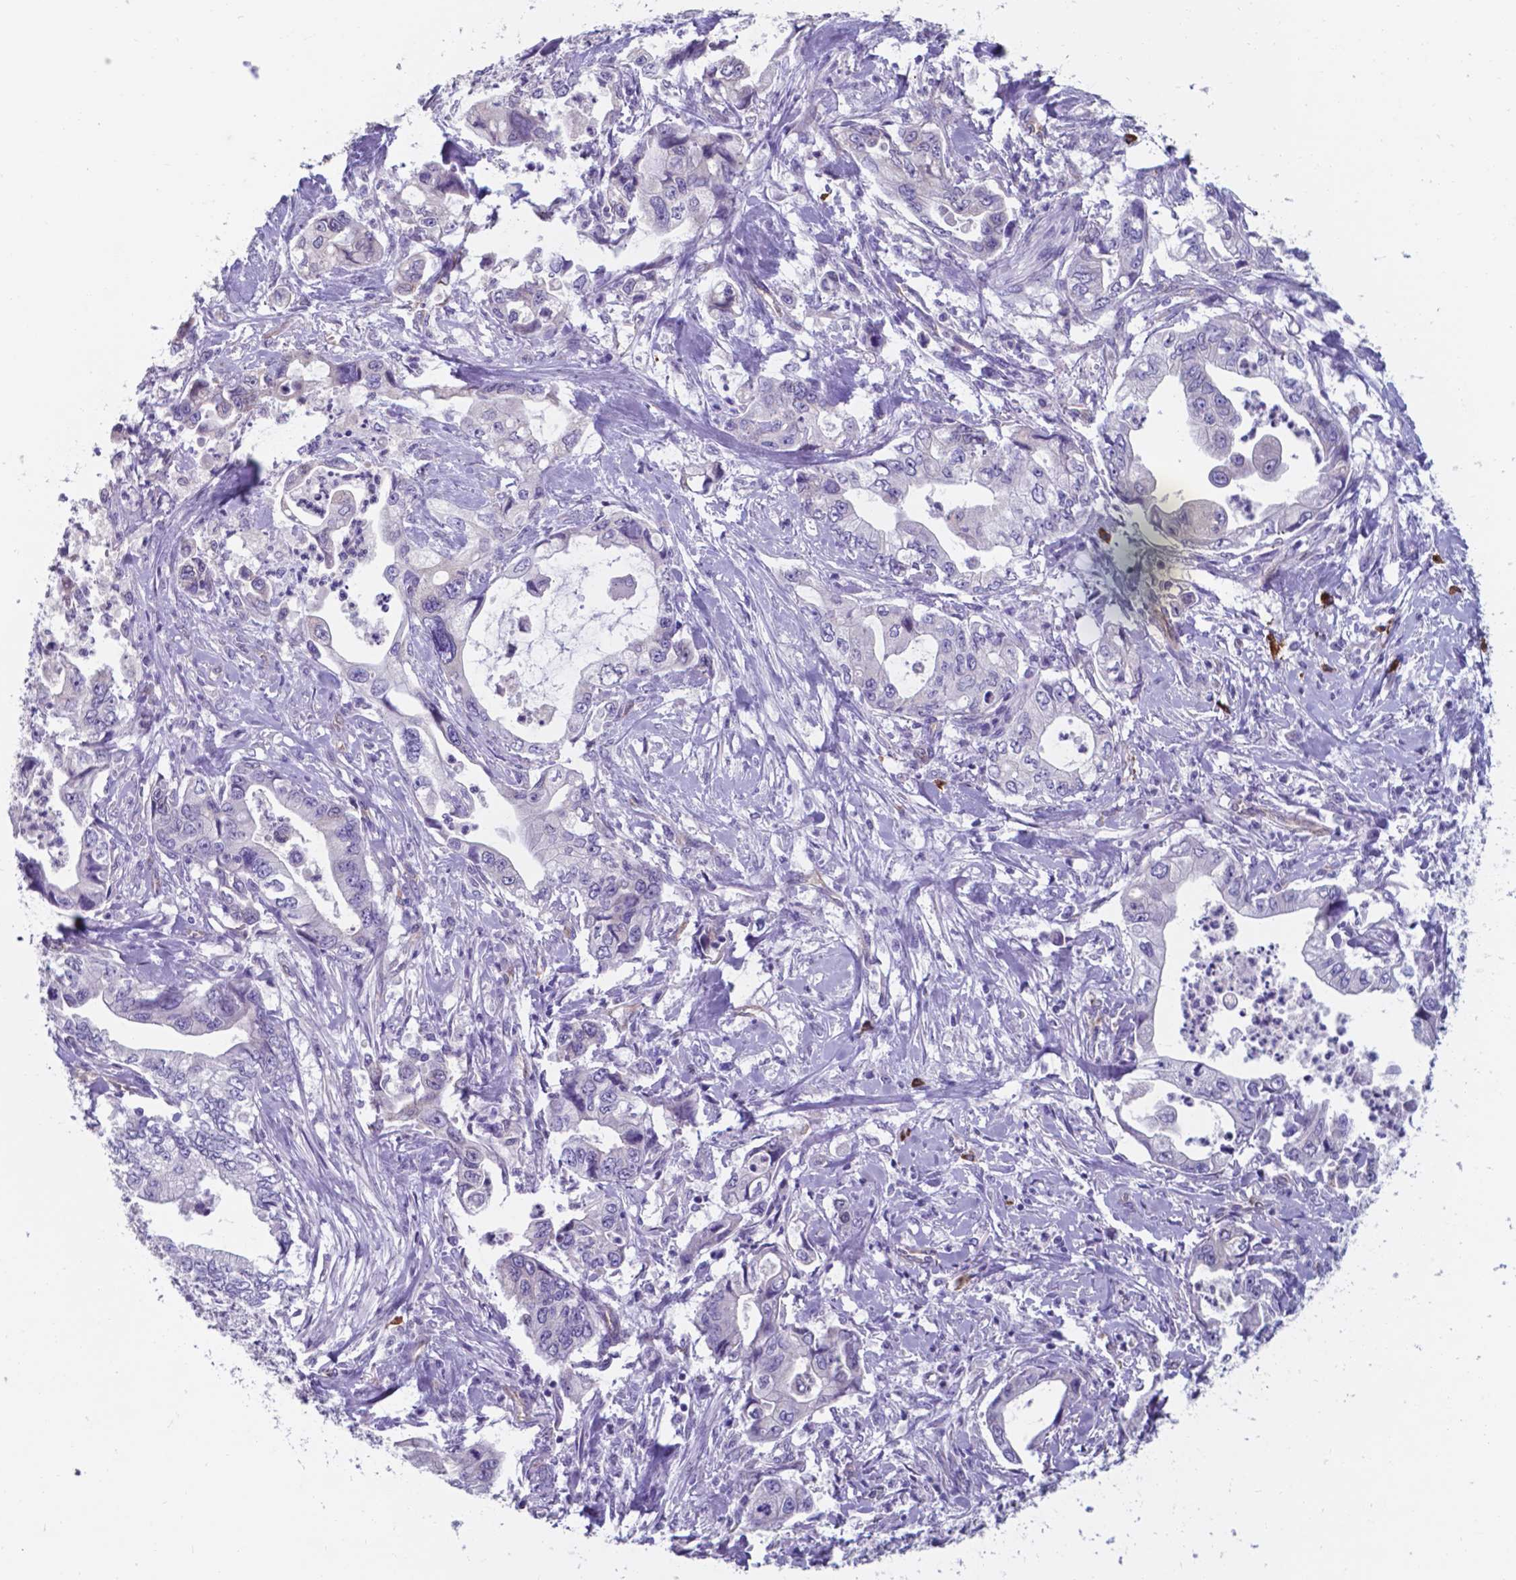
{"staining": {"intensity": "negative", "quantity": "none", "location": "none"}, "tissue": "stomach cancer", "cell_type": "Tumor cells", "image_type": "cancer", "snomed": [{"axis": "morphology", "description": "Adenocarcinoma, NOS"}, {"axis": "topography", "description": "Pancreas"}, {"axis": "topography", "description": "Stomach, upper"}], "caption": "IHC image of neoplastic tissue: stomach adenocarcinoma stained with DAB demonstrates no significant protein positivity in tumor cells. (DAB immunohistochemistry visualized using brightfield microscopy, high magnification).", "gene": "UBE2J1", "patient": {"sex": "male", "age": 77}}